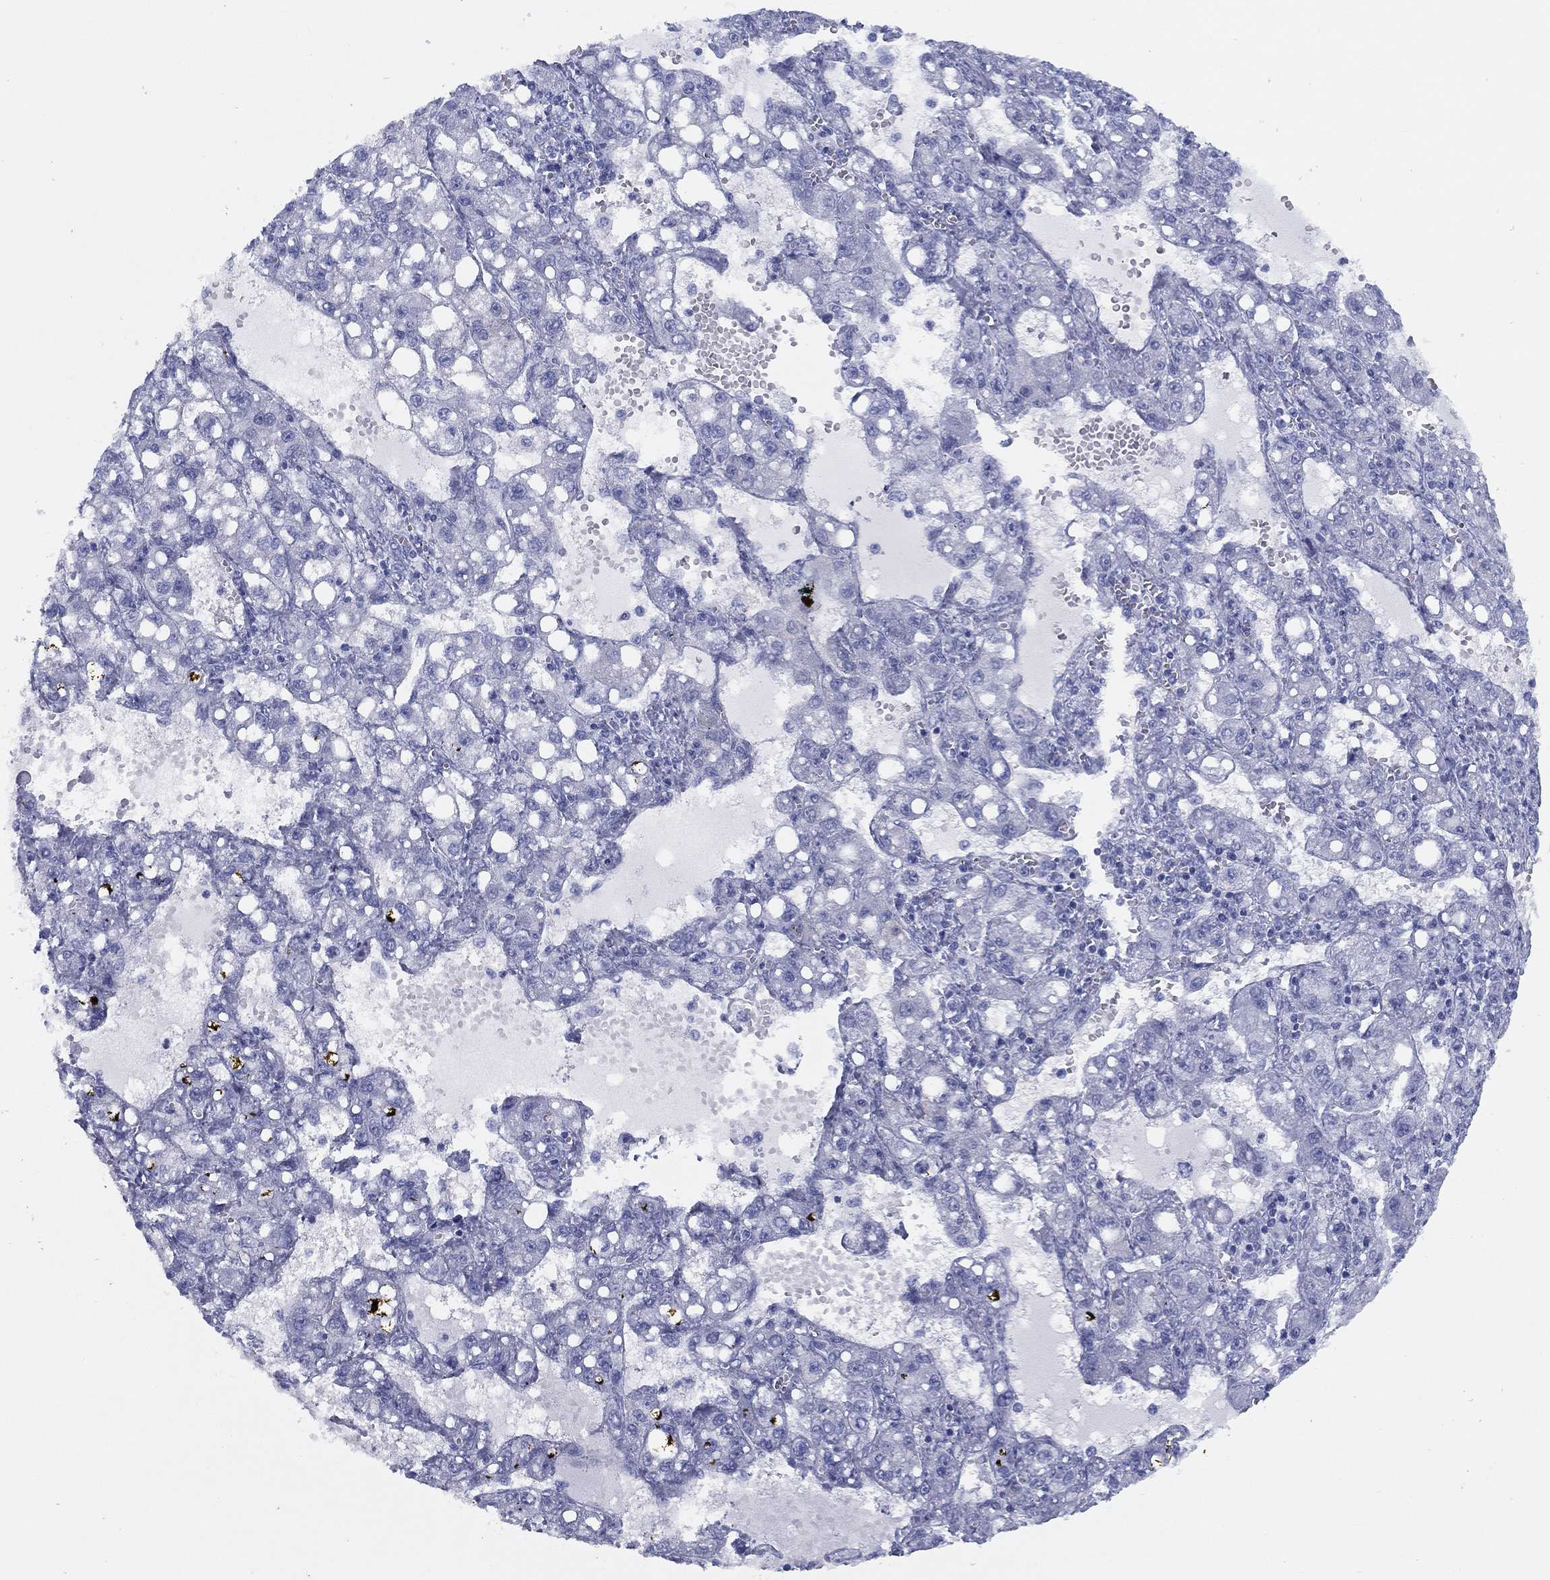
{"staining": {"intensity": "negative", "quantity": "none", "location": "none"}, "tissue": "liver cancer", "cell_type": "Tumor cells", "image_type": "cancer", "snomed": [{"axis": "morphology", "description": "Carcinoma, Hepatocellular, NOS"}, {"axis": "topography", "description": "Liver"}], "caption": "Tumor cells are negative for brown protein staining in hepatocellular carcinoma (liver).", "gene": "TMEM252", "patient": {"sex": "female", "age": 65}}